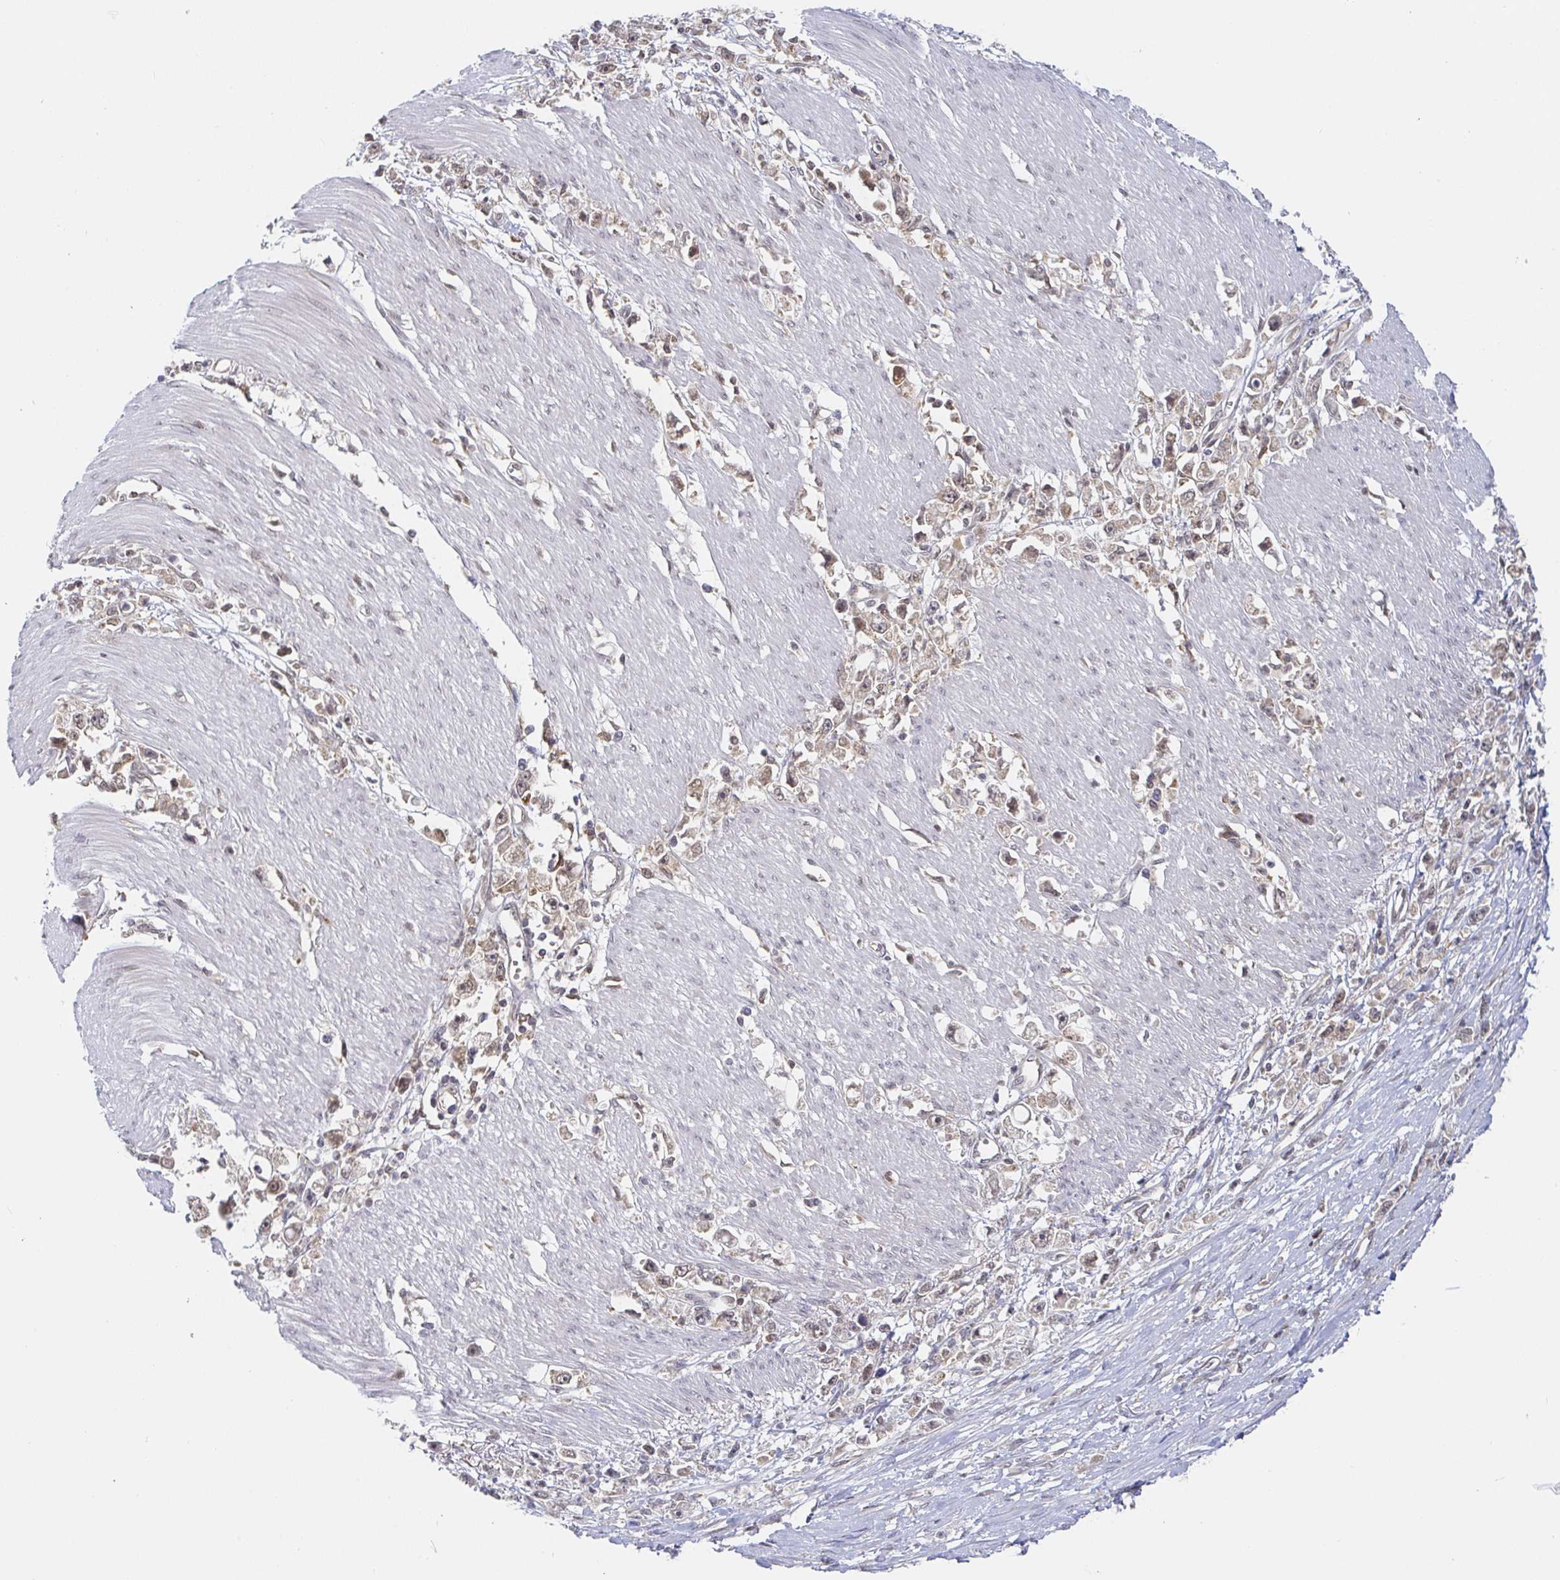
{"staining": {"intensity": "weak", "quantity": "25%-75%", "location": "cytoplasmic/membranous"}, "tissue": "stomach cancer", "cell_type": "Tumor cells", "image_type": "cancer", "snomed": [{"axis": "morphology", "description": "Adenocarcinoma, NOS"}, {"axis": "topography", "description": "Stomach"}], "caption": "Tumor cells display weak cytoplasmic/membranous expression in approximately 25%-75% of cells in stomach adenocarcinoma.", "gene": "ALG1", "patient": {"sex": "female", "age": 59}}